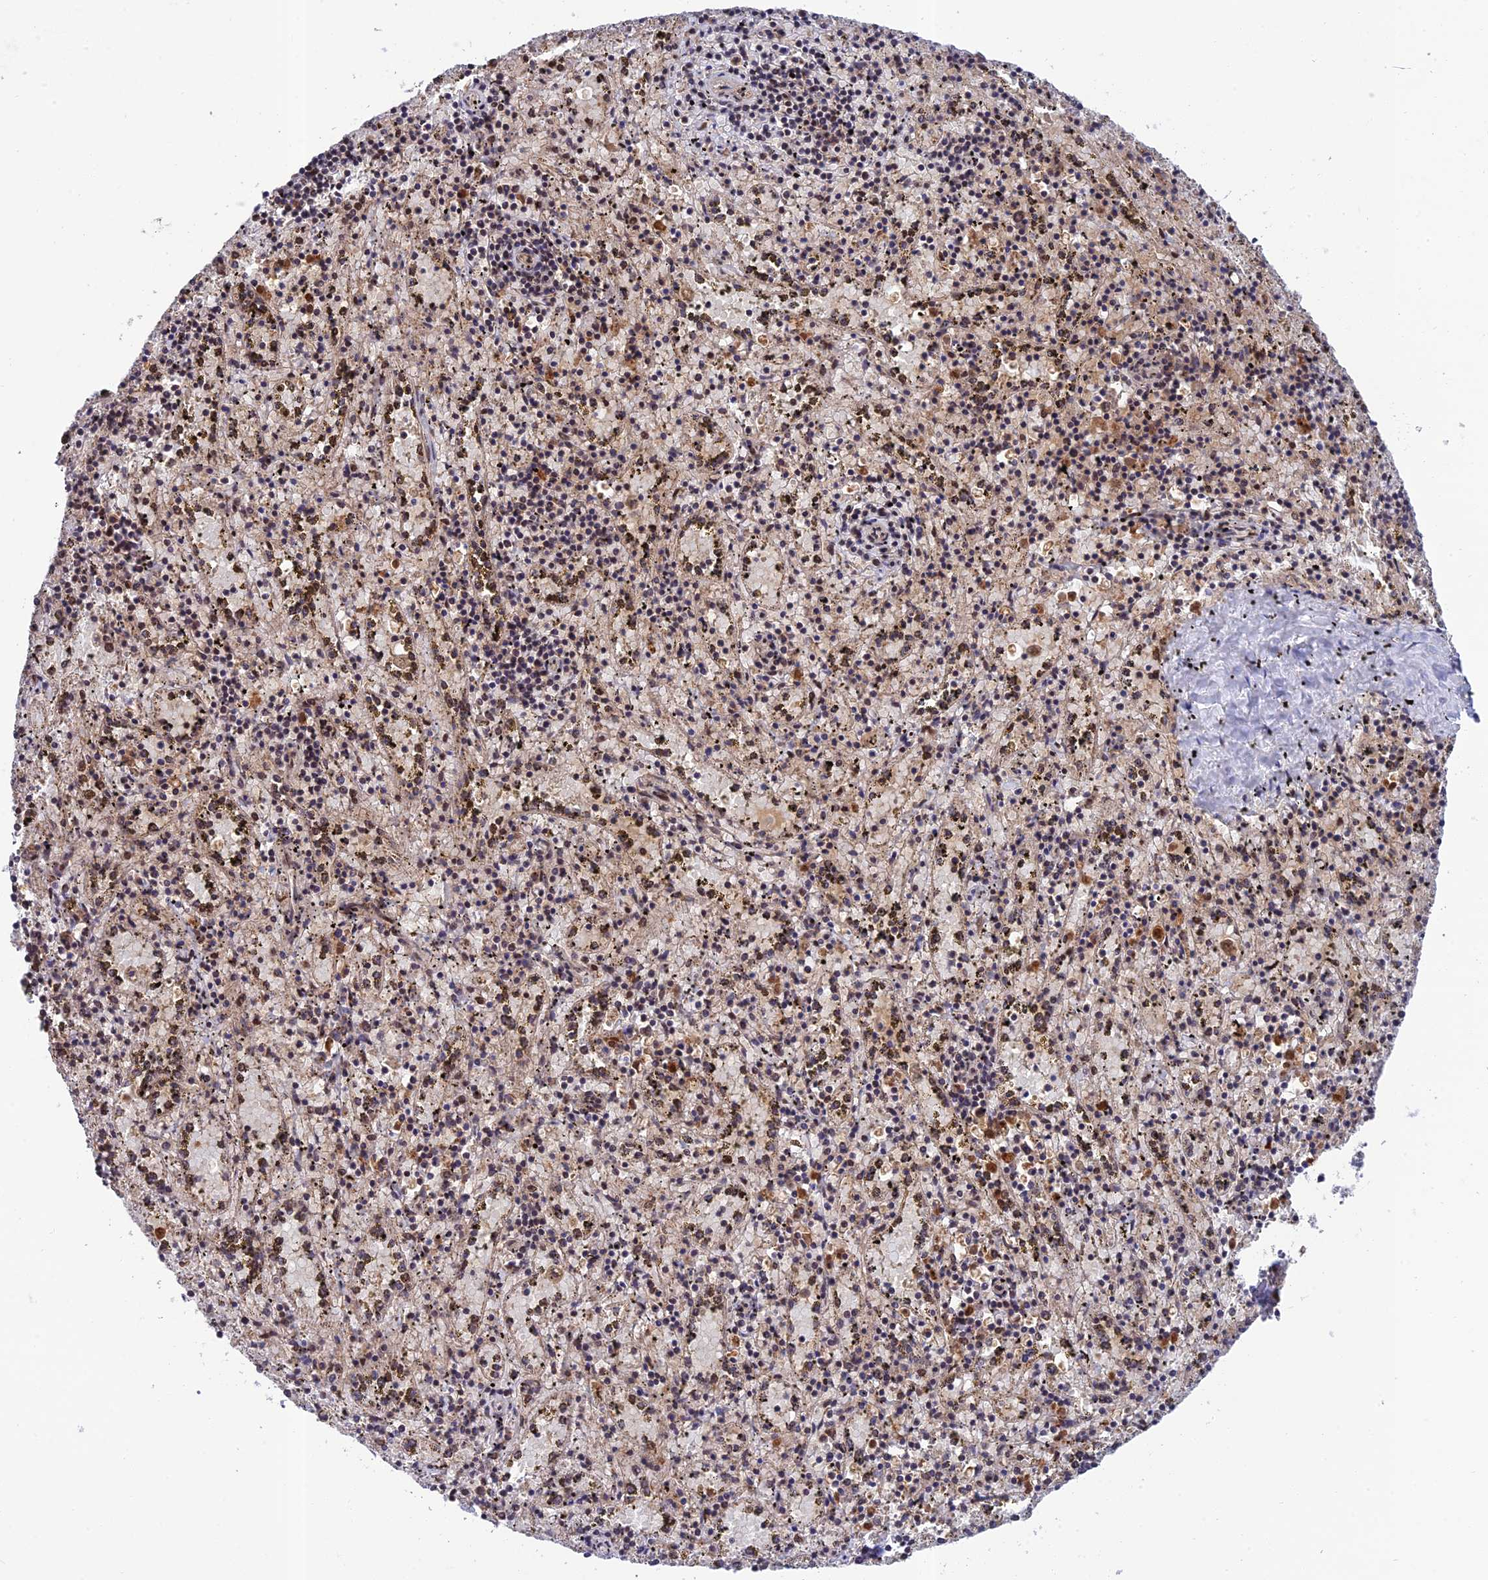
{"staining": {"intensity": "moderate", "quantity": "25%-75%", "location": "cytoplasmic/membranous,nuclear"}, "tissue": "spleen", "cell_type": "Cells in red pulp", "image_type": "normal", "snomed": [{"axis": "morphology", "description": "Normal tissue, NOS"}, {"axis": "topography", "description": "Spleen"}], "caption": "Brown immunohistochemical staining in benign human spleen reveals moderate cytoplasmic/membranous,nuclear staining in approximately 25%-75% of cells in red pulp.", "gene": "REXO1", "patient": {"sex": "male", "age": 11}}